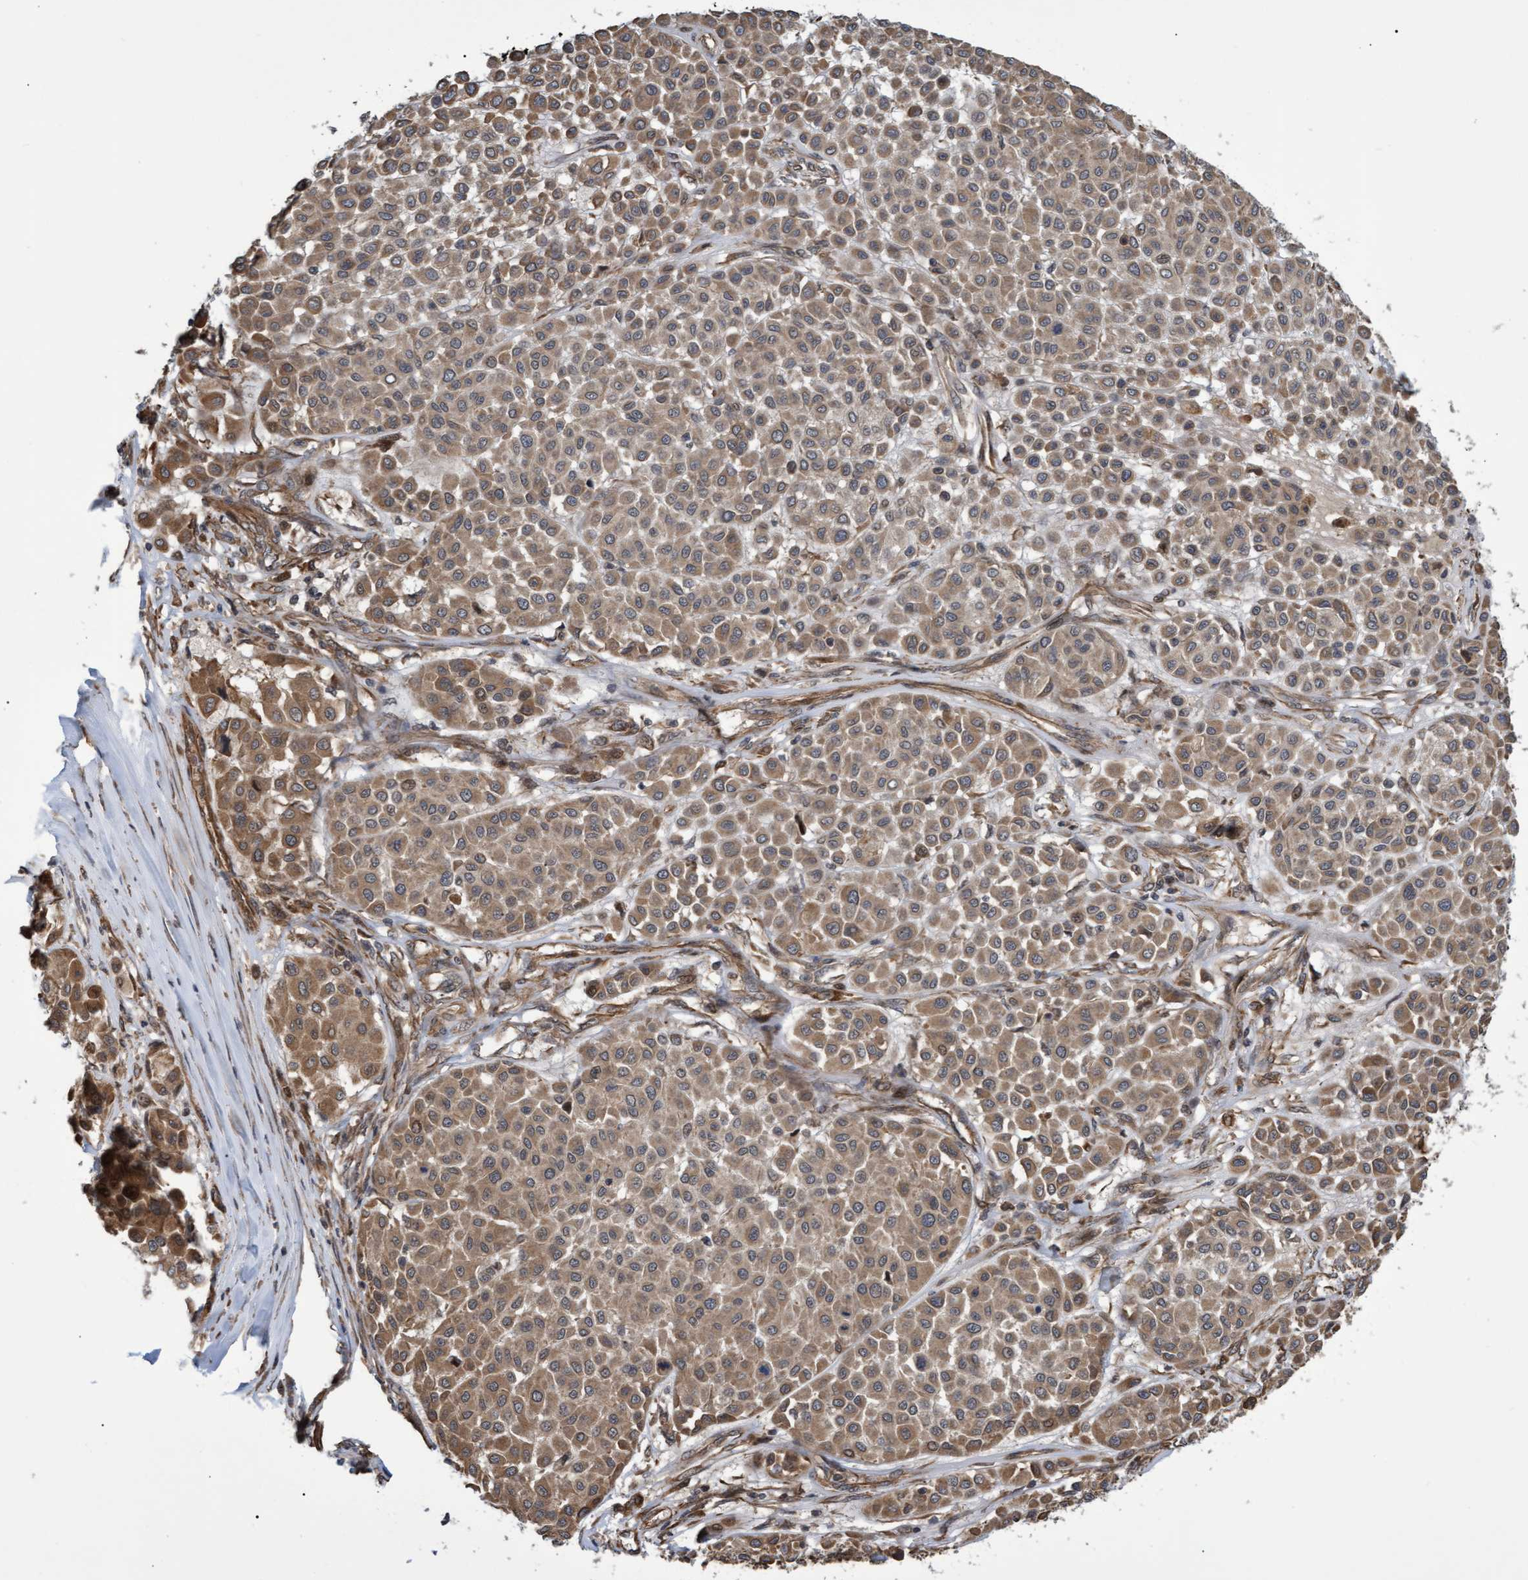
{"staining": {"intensity": "moderate", "quantity": ">75%", "location": "cytoplasmic/membranous"}, "tissue": "melanoma", "cell_type": "Tumor cells", "image_type": "cancer", "snomed": [{"axis": "morphology", "description": "Malignant melanoma, Metastatic site"}, {"axis": "topography", "description": "Soft tissue"}], "caption": "Moderate cytoplasmic/membranous protein expression is seen in about >75% of tumor cells in malignant melanoma (metastatic site). The protein of interest is shown in brown color, while the nuclei are stained blue.", "gene": "TNFRSF10B", "patient": {"sex": "male", "age": 41}}